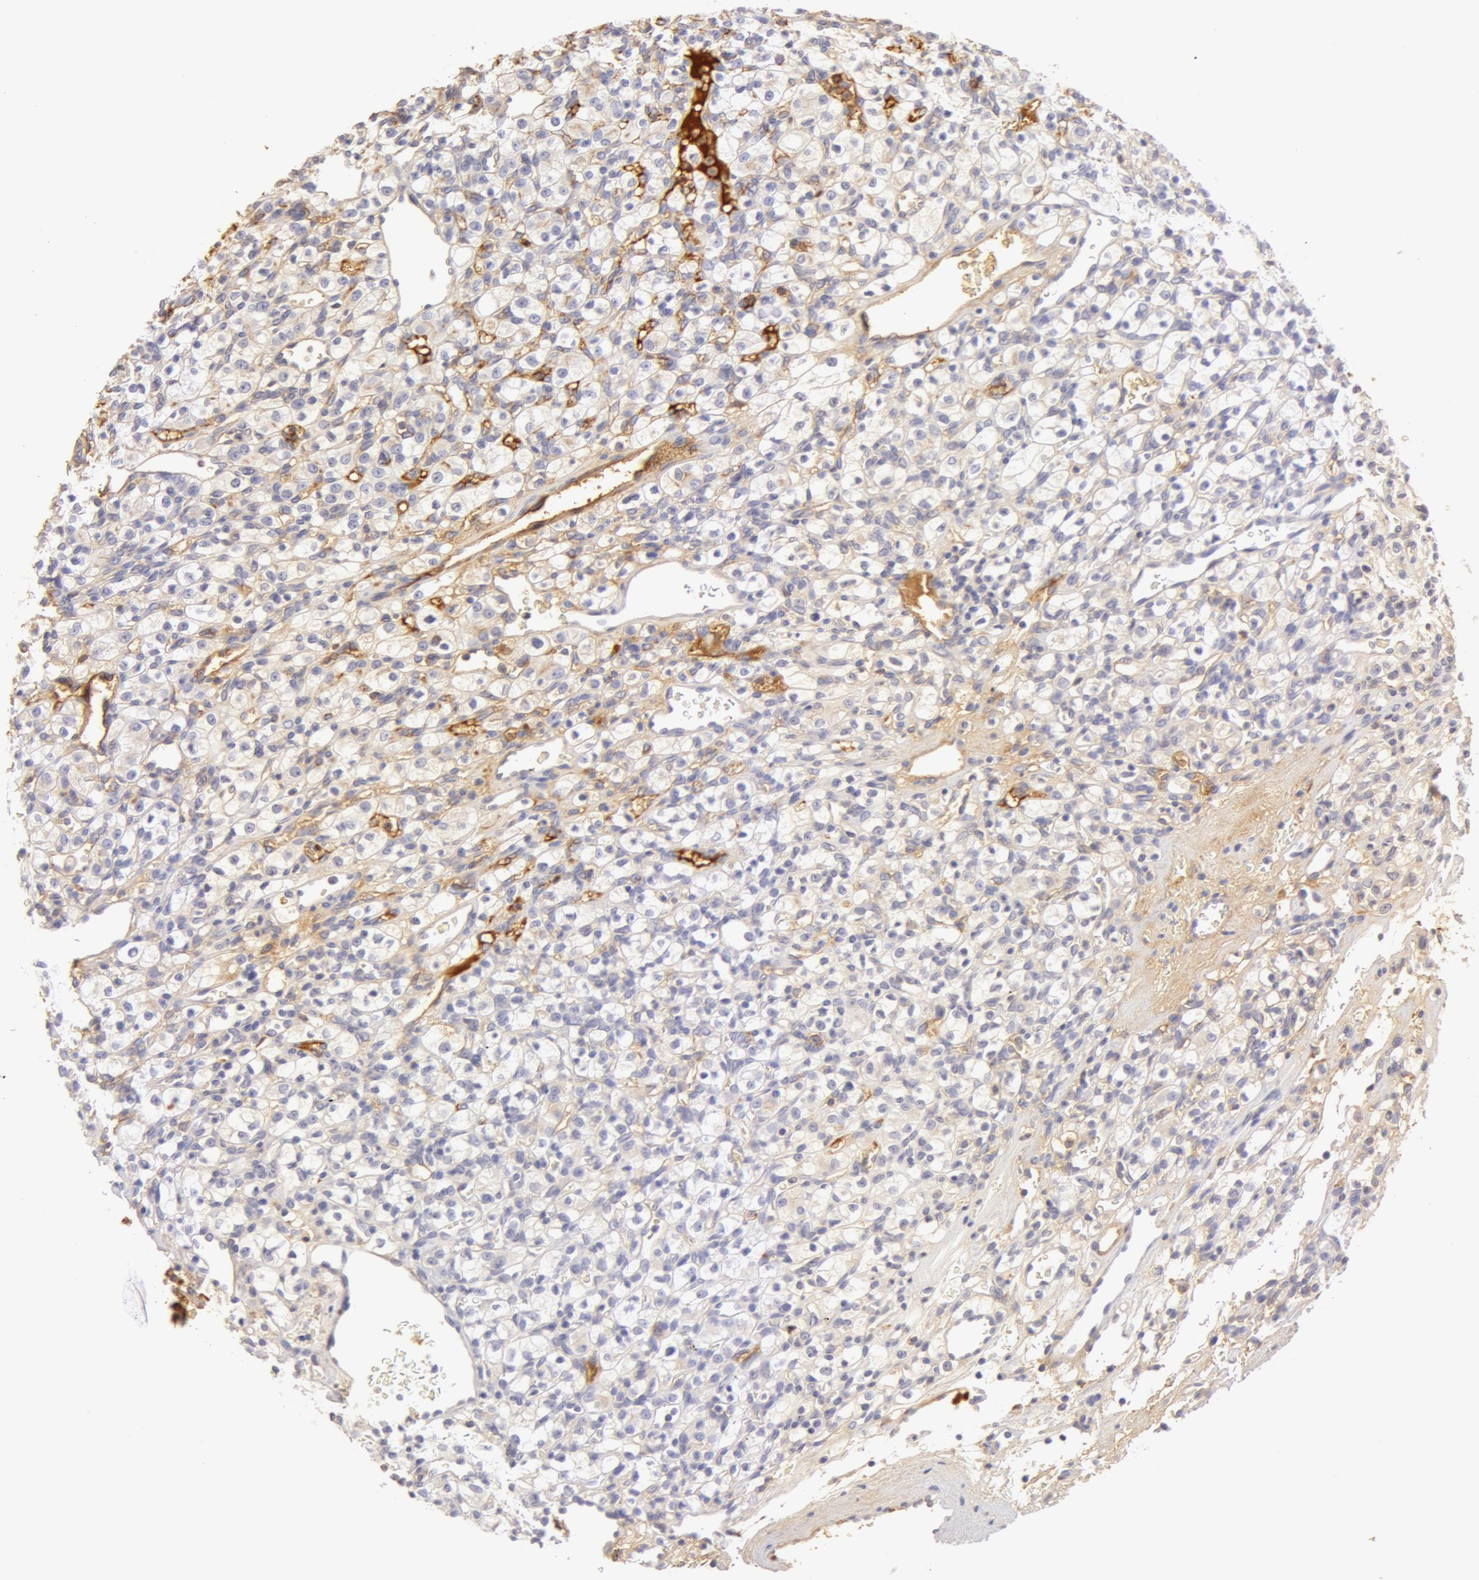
{"staining": {"intensity": "negative", "quantity": "none", "location": "none"}, "tissue": "renal cancer", "cell_type": "Tumor cells", "image_type": "cancer", "snomed": [{"axis": "morphology", "description": "Adenocarcinoma, NOS"}, {"axis": "topography", "description": "Kidney"}], "caption": "Photomicrograph shows no protein expression in tumor cells of renal cancer (adenocarcinoma) tissue.", "gene": "AHSG", "patient": {"sex": "female", "age": 62}}